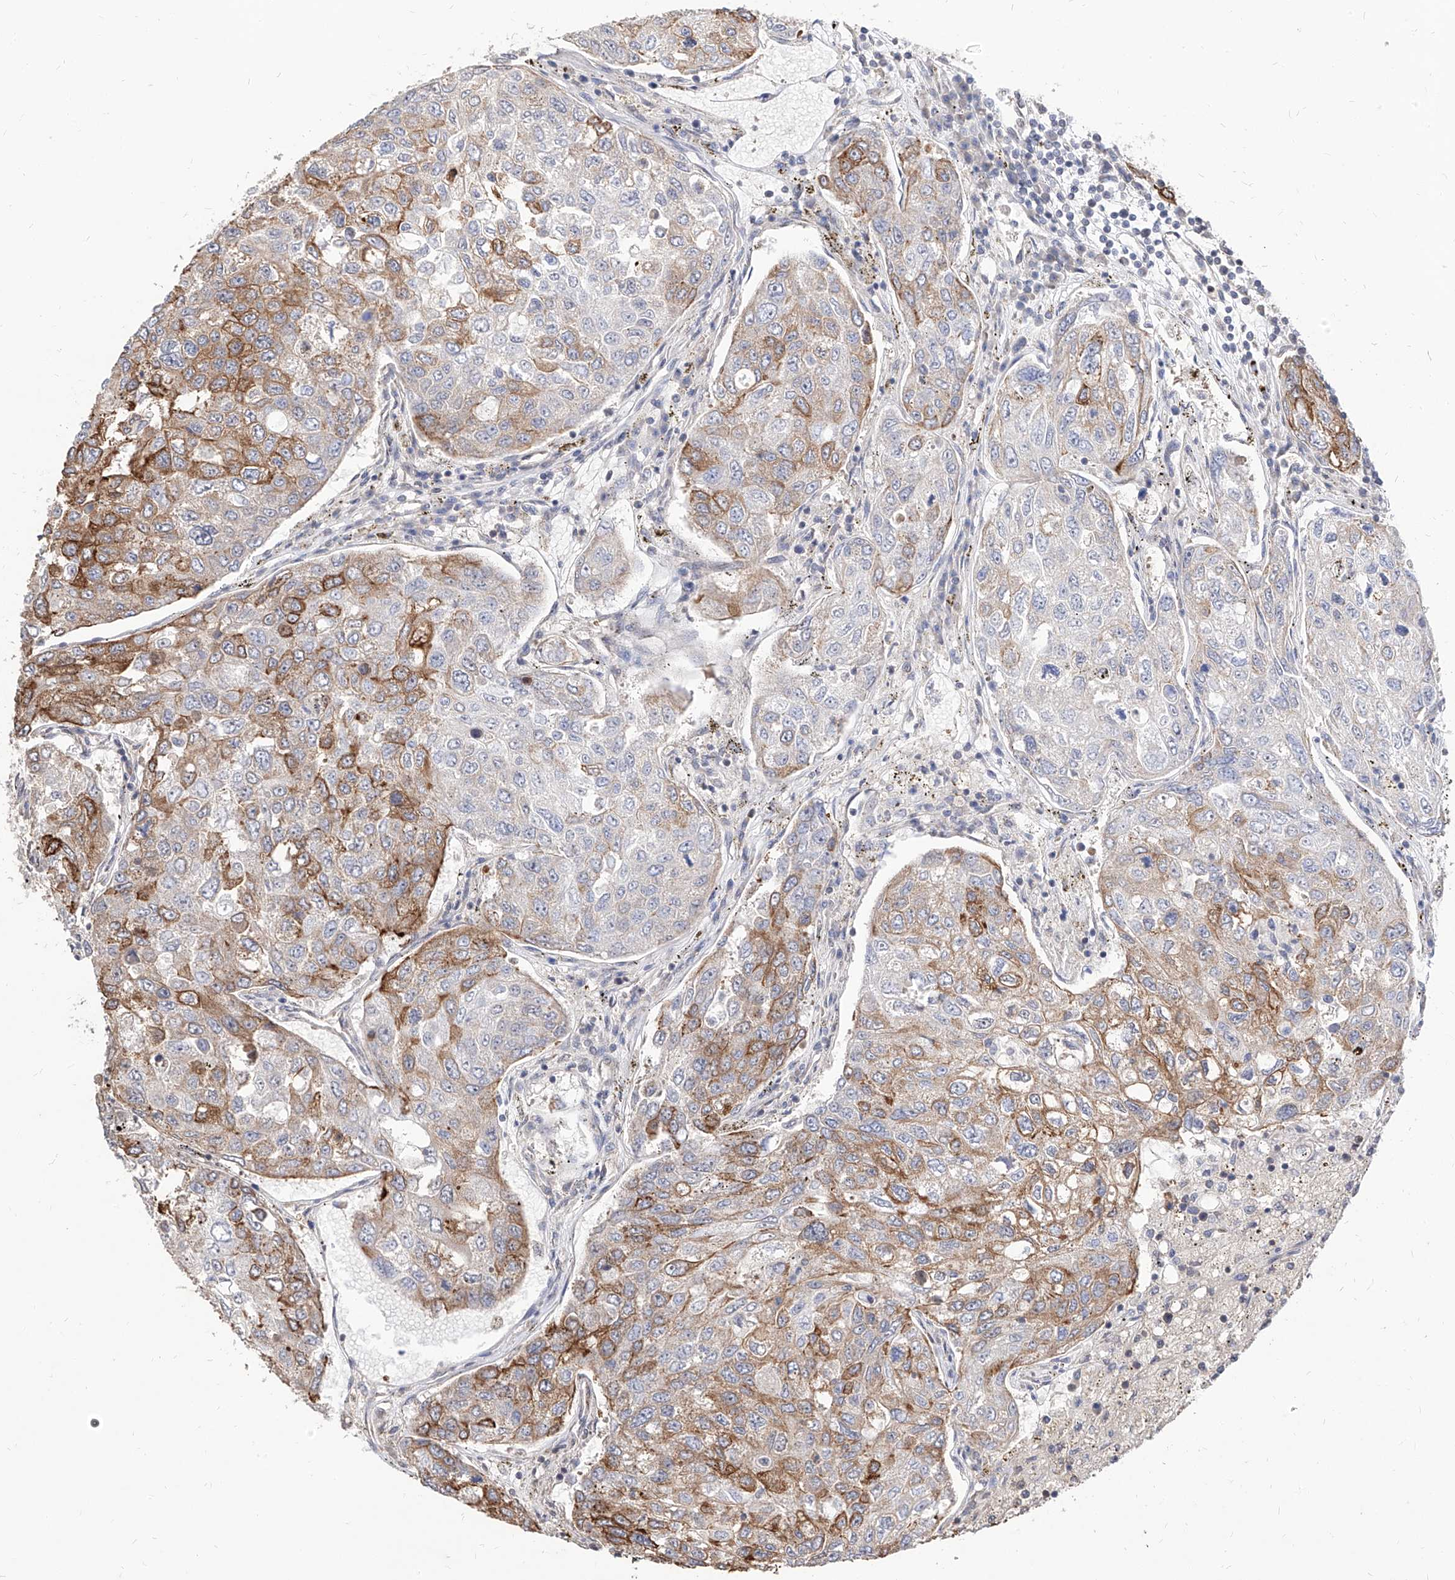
{"staining": {"intensity": "moderate", "quantity": "25%-75%", "location": "cytoplasmic/membranous"}, "tissue": "urothelial cancer", "cell_type": "Tumor cells", "image_type": "cancer", "snomed": [{"axis": "morphology", "description": "Urothelial carcinoma, High grade"}, {"axis": "topography", "description": "Lymph node"}, {"axis": "topography", "description": "Urinary bladder"}], "caption": "IHC image of neoplastic tissue: human urothelial cancer stained using IHC shows medium levels of moderate protein expression localized specifically in the cytoplasmic/membranous of tumor cells, appearing as a cytoplasmic/membranous brown color.", "gene": "C8orf82", "patient": {"sex": "male", "age": 51}}